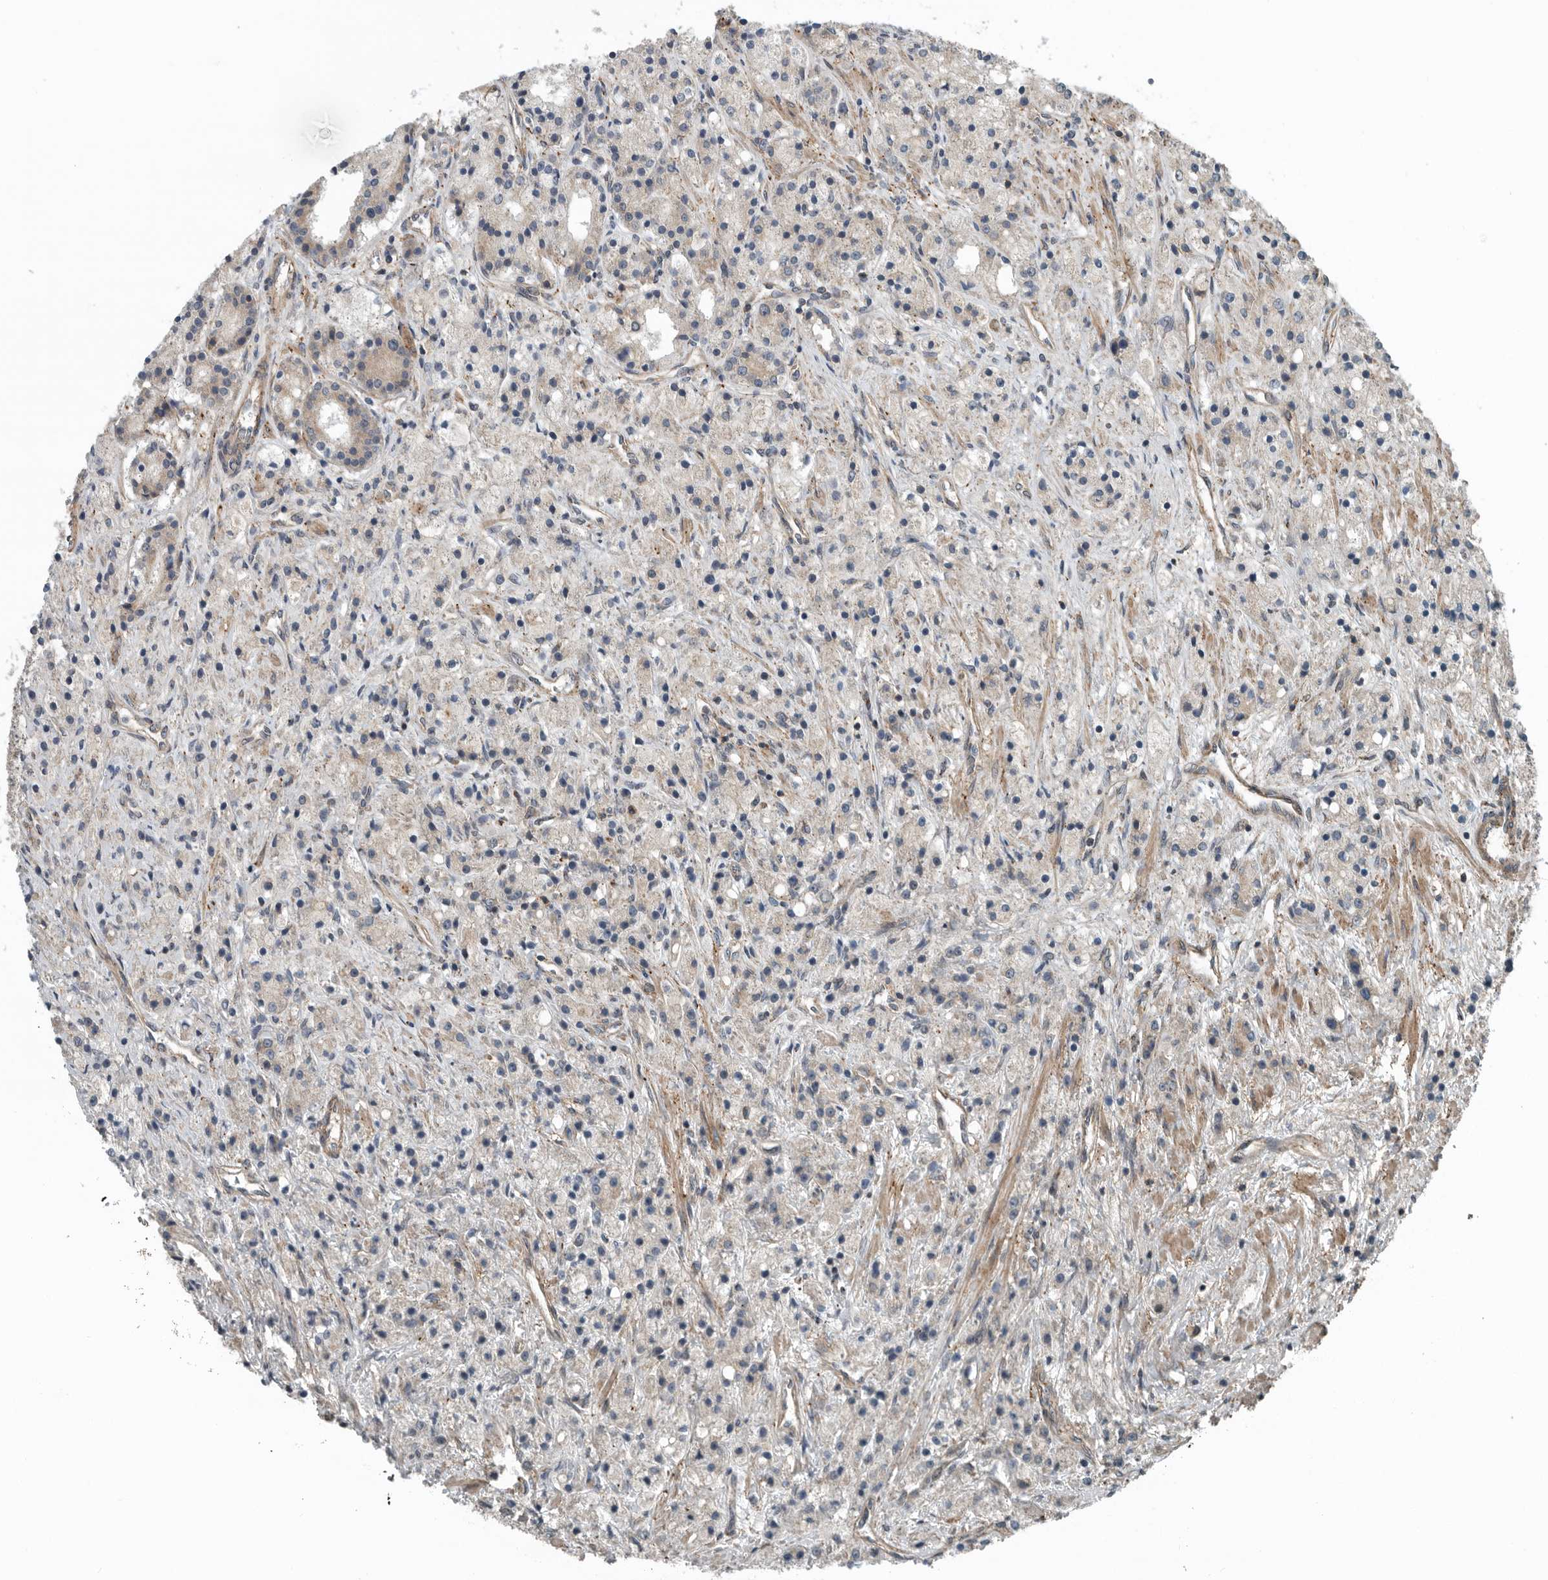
{"staining": {"intensity": "weak", "quantity": "<25%", "location": "cytoplasmic/membranous"}, "tissue": "prostate cancer", "cell_type": "Tumor cells", "image_type": "cancer", "snomed": [{"axis": "morphology", "description": "Adenocarcinoma, High grade"}, {"axis": "topography", "description": "Prostate"}], "caption": "A high-resolution histopathology image shows immunohistochemistry (IHC) staining of prostate adenocarcinoma (high-grade), which reveals no significant positivity in tumor cells.", "gene": "AMFR", "patient": {"sex": "male", "age": 60}}